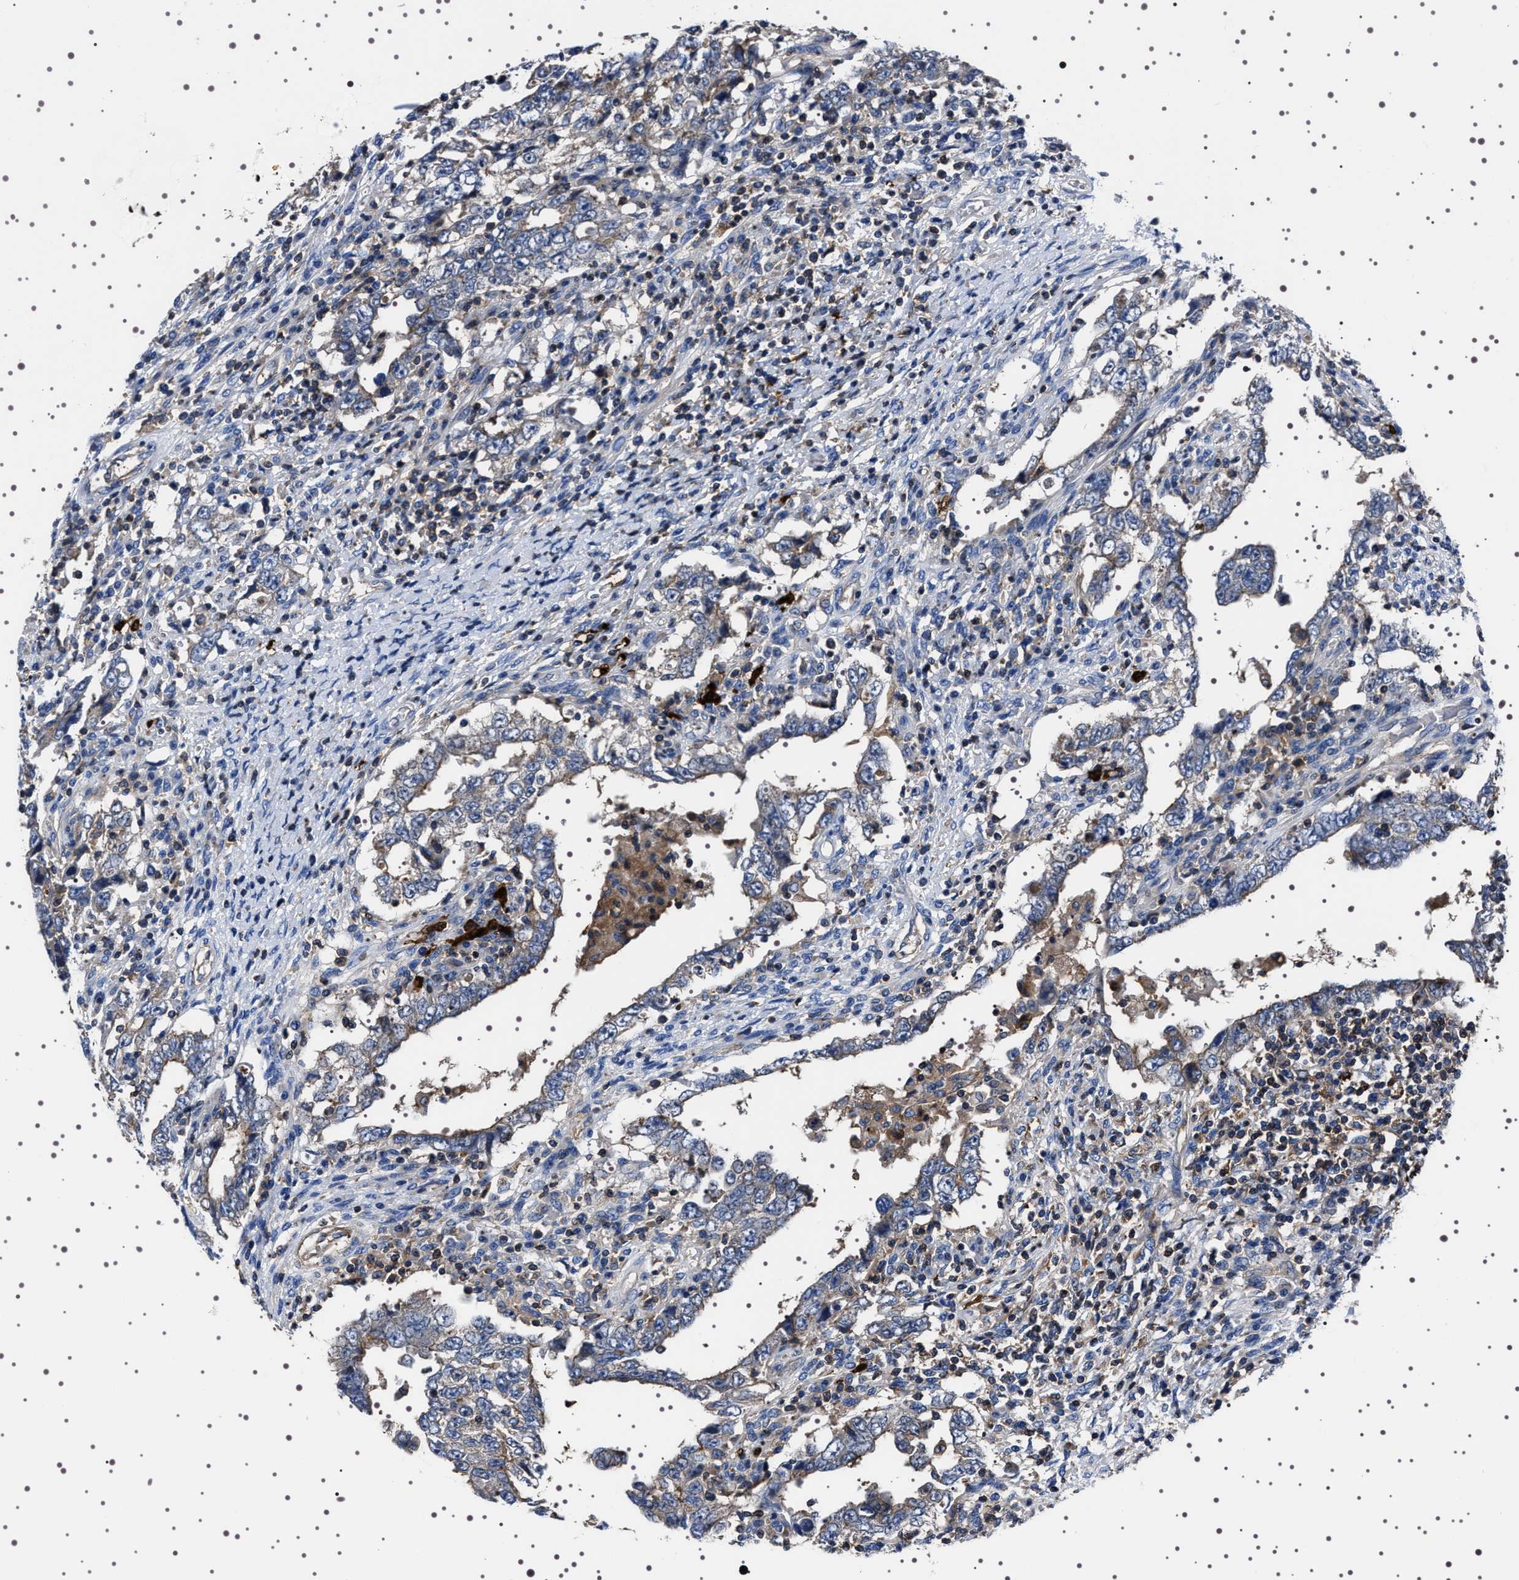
{"staining": {"intensity": "negative", "quantity": "none", "location": "none"}, "tissue": "testis cancer", "cell_type": "Tumor cells", "image_type": "cancer", "snomed": [{"axis": "morphology", "description": "Carcinoma, Embryonal, NOS"}, {"axis": "topography", "description": "Testis"}], "caption": "Immunohistochemical staining of human testis cancer (embryonal carcinoma) reveals no significant expression in tumor cells. (DAB (3,3'-diaminobenzidine) immunohistochemistry, high magnification).", "gene": "WDR1", "patient": {"sex": "male", "age": 26}}